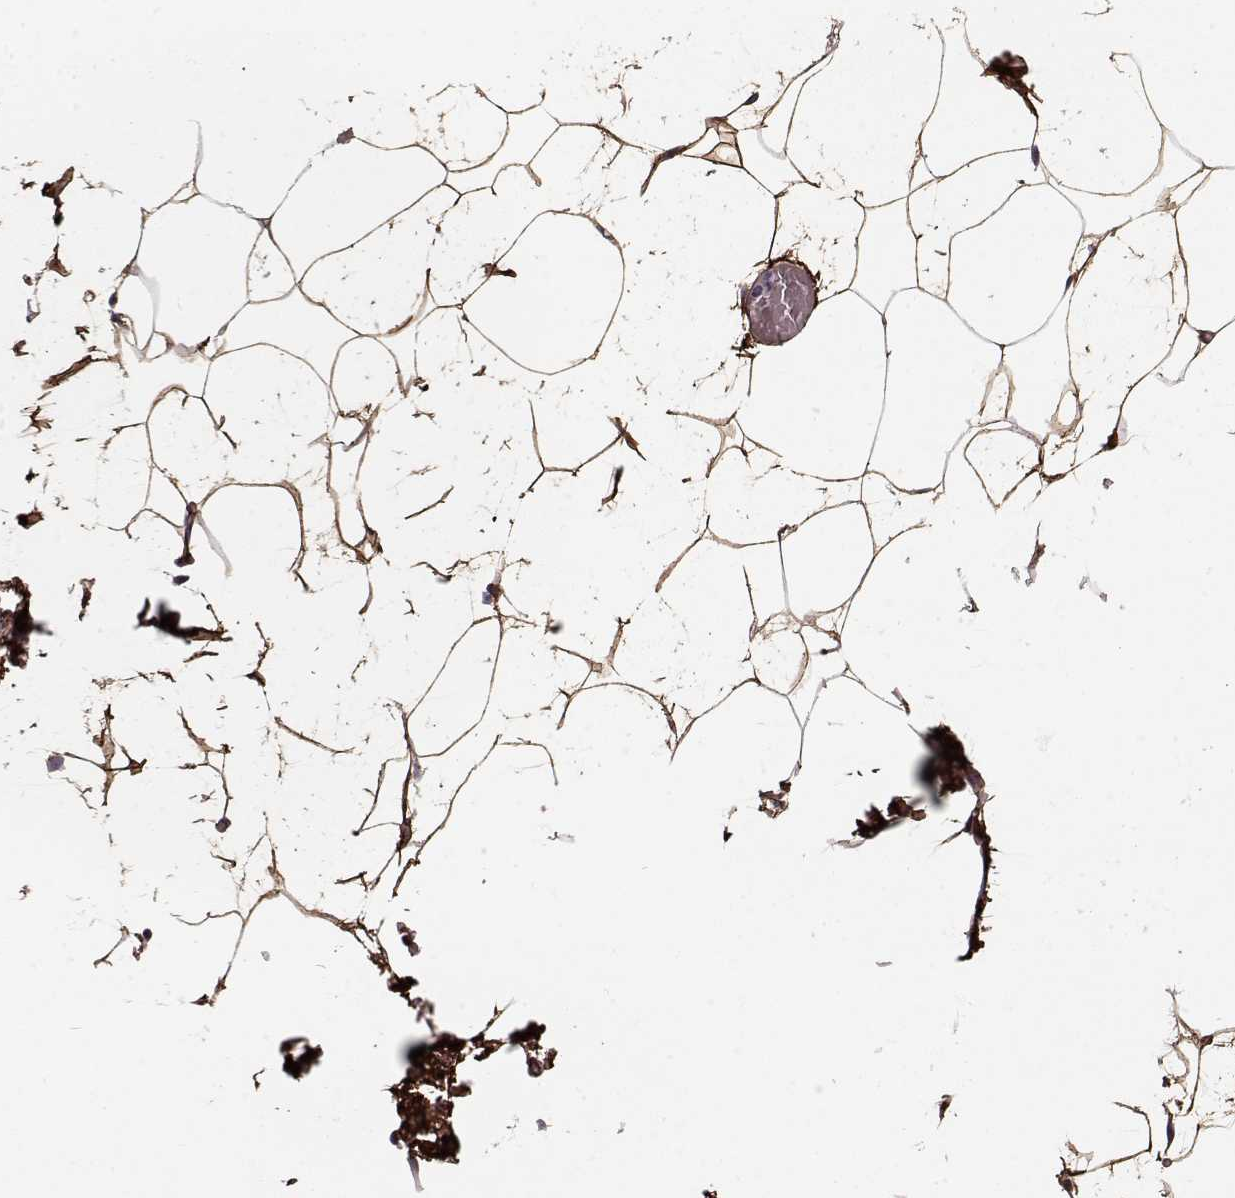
{"staining": {"intensity": "moderate", "quantity": ">75%", "location": "cytoplasmic/membranous"}, "tissue": "adipose tissue", "cell_type": "Adipocytes", "image_type": "normal", "snomed": [{"axis": "morphology", "description": "Normal tissue, NOS"}, {"axis": "topography", "description": "Adipose tissue"}], "caption": "Human adipose tissue stained with a brown dye displays moderate cytoplasmic/membranous positive positivity in about >75% of adipocytes.", "gene": "LUM", "patient": {"sex": "male", "age": 57}}